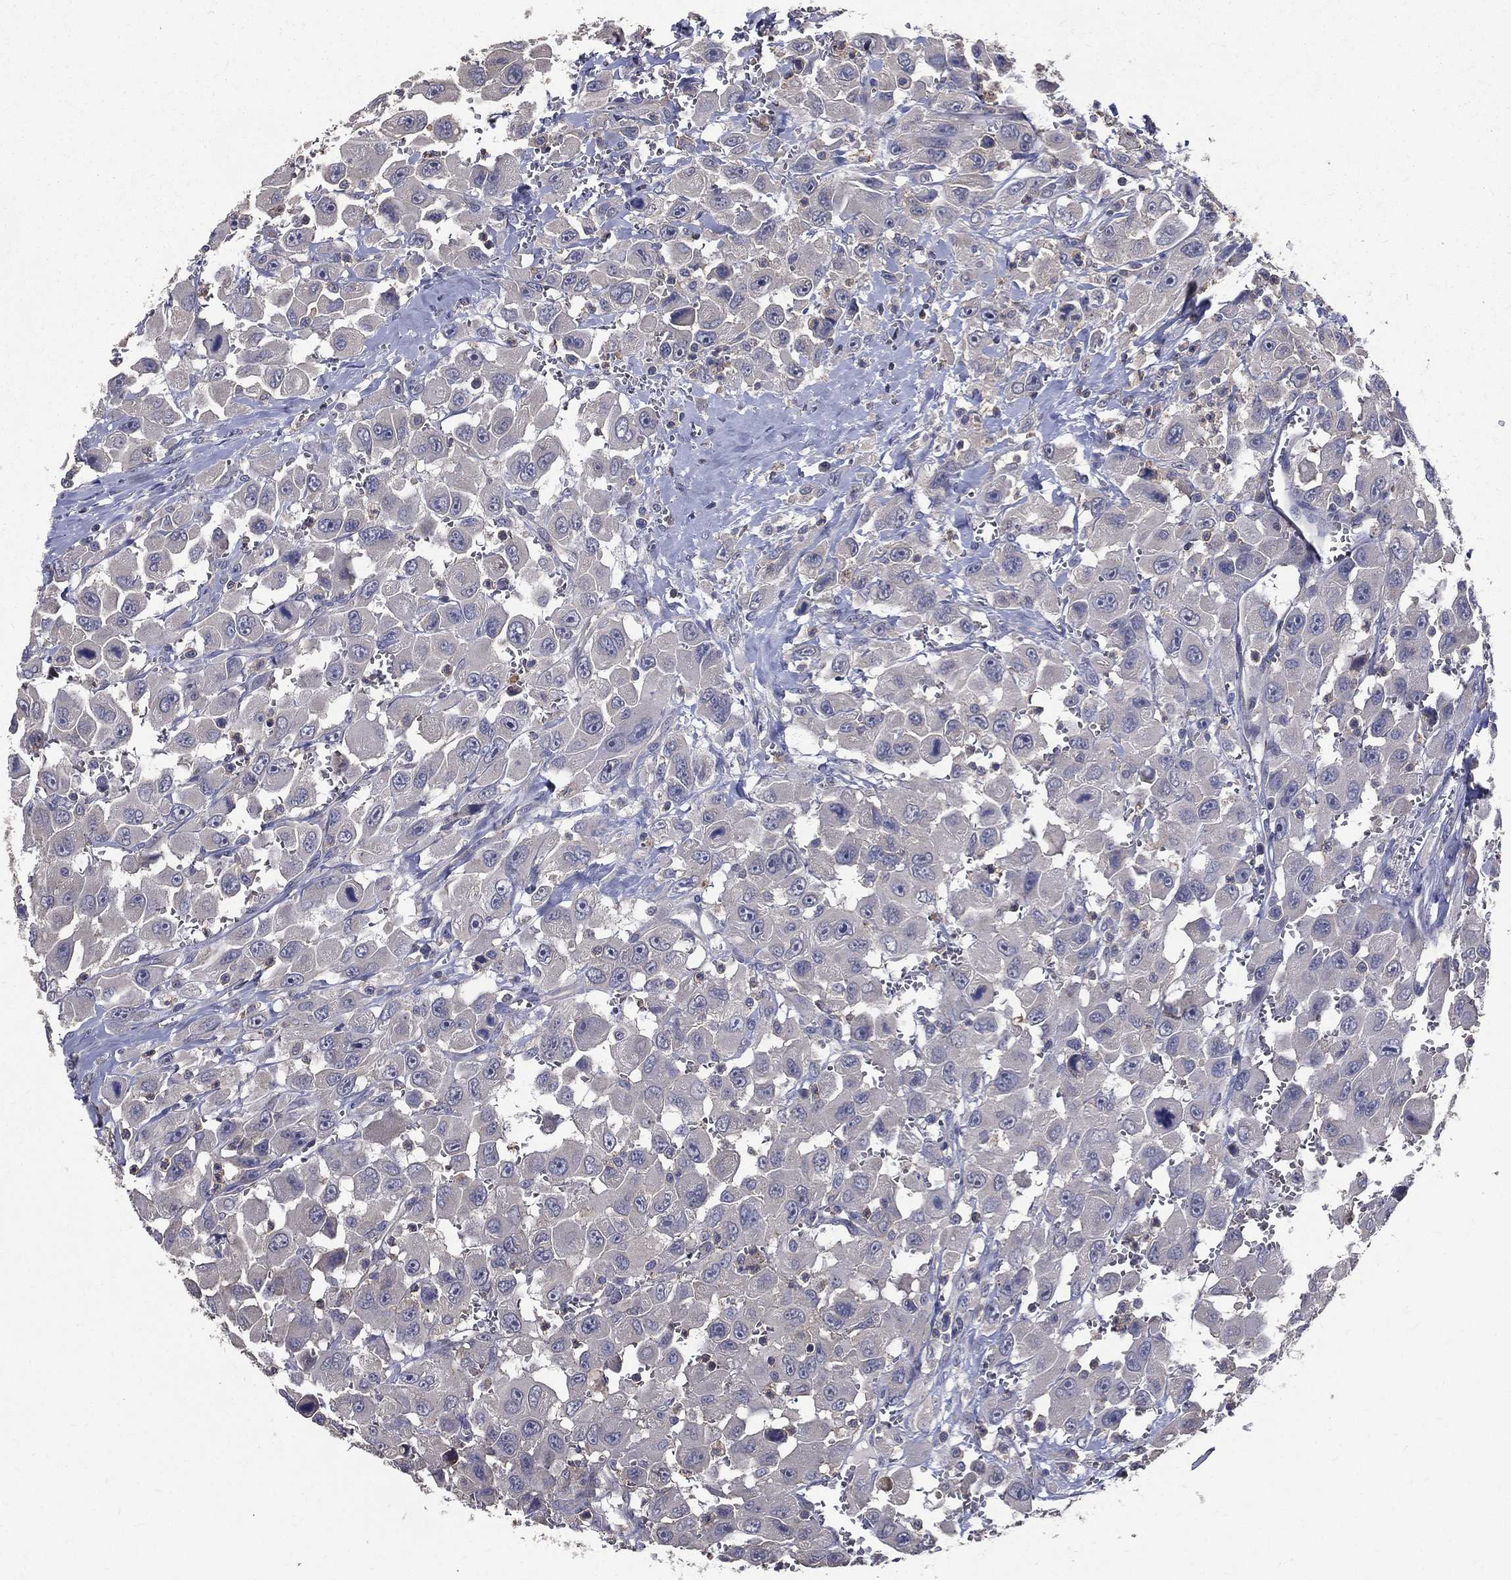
{"staining": {"intensity": "negative", "quantity": "none", "location": "none"}, "tissue": "head and neck cancer", "cell_type": "Tumor cells", "image_type": "cancer", "snomed": [{"axis": "morphology", "description": "Squamous cell carcinoma, NOS"}, {"axis": "morphology", "description": "Squamous cell carcinoma, metastatic, NOS"}, {"axis": "topography", "description": "Oral tissue"}, {"axis": "topography", "description": "Head-Neck"}], "caption": "A high-resolution histopathology image shows IHC staining of head and neck cancer (metastatic squamous cell carcinoma), which displays no significant expression in tumor cells. (Brightfield microscopy of DAB (3,3'-diaminobenzidine) immunohistochemistry at high magnification).", "gene": "SERPINB2", "patient": {"sex": "female", "age": 85}}